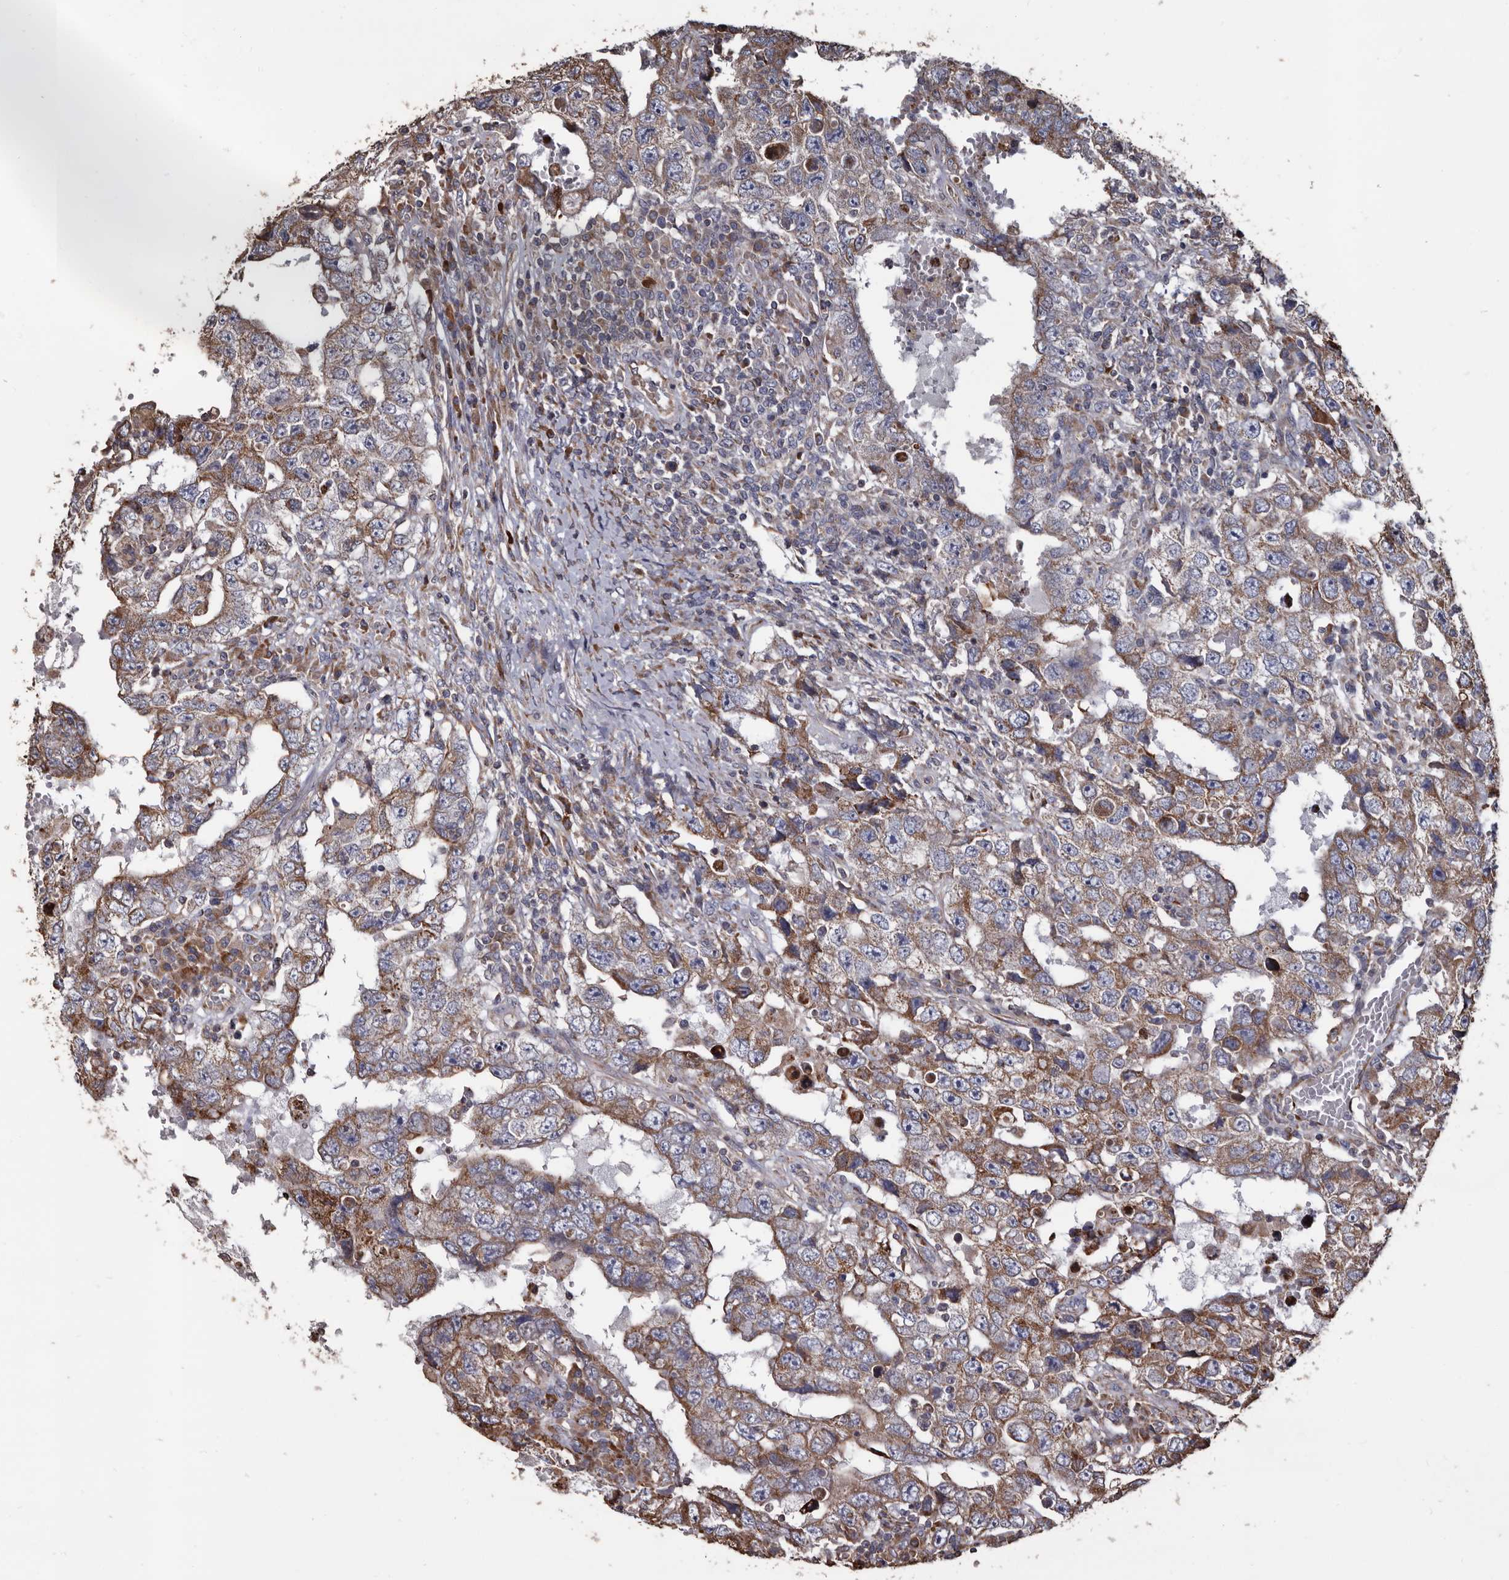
{"staining": {"intensity": "moderate", "quantity": "25%-75%", "location": "cytoplasmic/membranous"}, "tissue": "testis cancer", "cell_type": "Tumor cells", "image_type": "cancer", "snomed": [{"axis": "morphology", "description": "Carcinoma, Embryonal, NOS"}, {"axis": "topography", "description": "Testis"}], "caption": "This image reveals IHC staining of human testis cancer, with medium moderate cytoplasmic/membranous positivity in about 25%-75% of tumor cells.", "gene": "OSGIN2", "patient": {"sex": "male", "age": 26}}